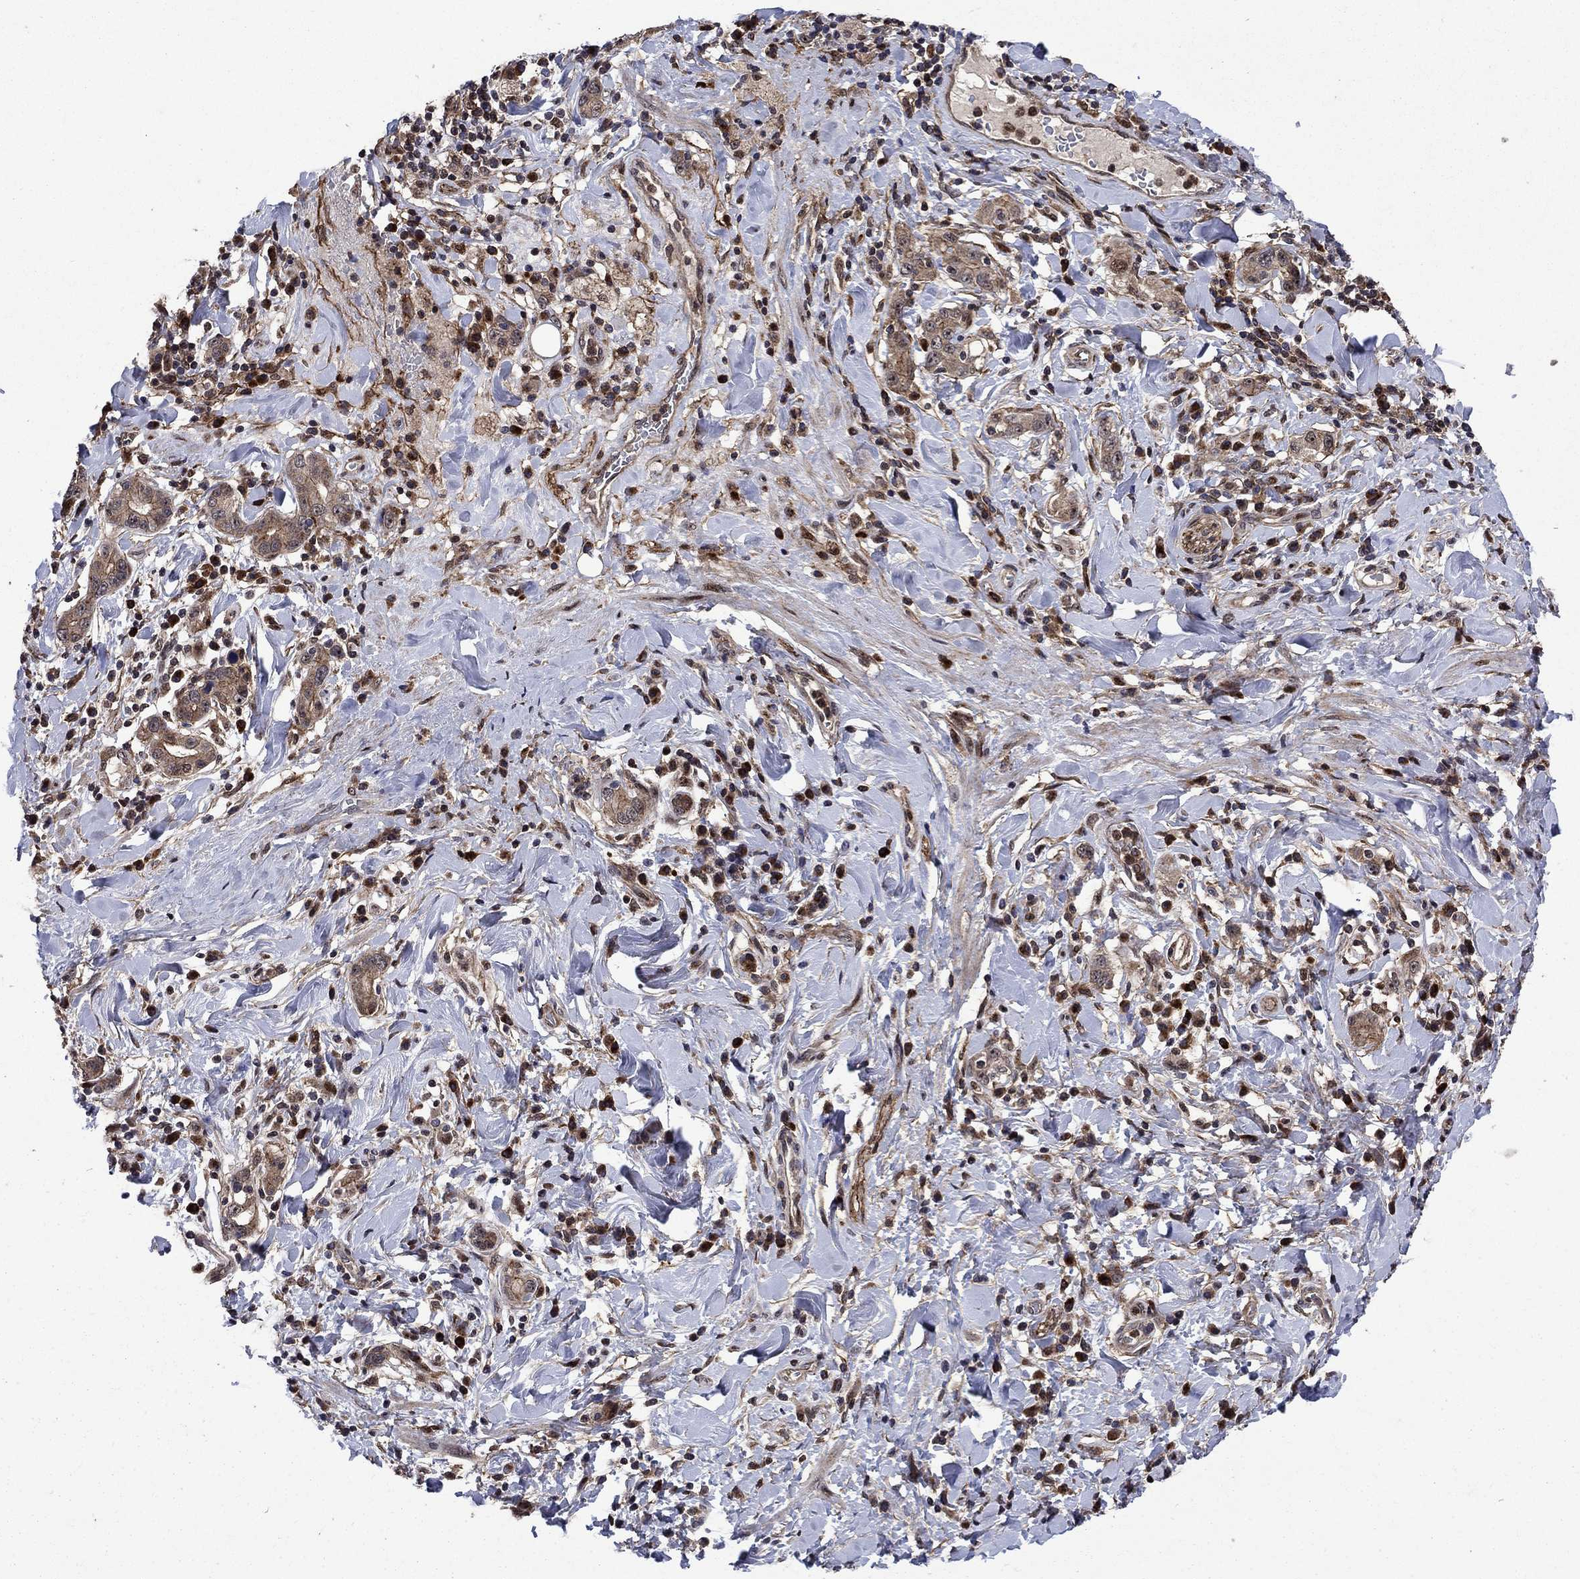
{"staining": {"intensity": "weak", "quantity": ">75%", "location": "cytoplasmic/membranous"}, "tissue": "stomach cancer", "cell_type": "Tumor cells", "image_type": "cancer", "snomed": [{"axis": "morphology", "description": "Adenocarcinoma, NOS"}, {"axis": "topography", "description": "Stomach"}], "caption": "Tumor cells reveal weak cytoplasmic/membranous expression in approximately >75% of cells in stomach cancer (adenocarcinoma). The protein is stained brown, and the nuclei are stained in blue (DAB IHC with brightfield microscopy, high magnification).", "gene": "AGTPBP1", "patient": {"sex": "male", "age": 79}}